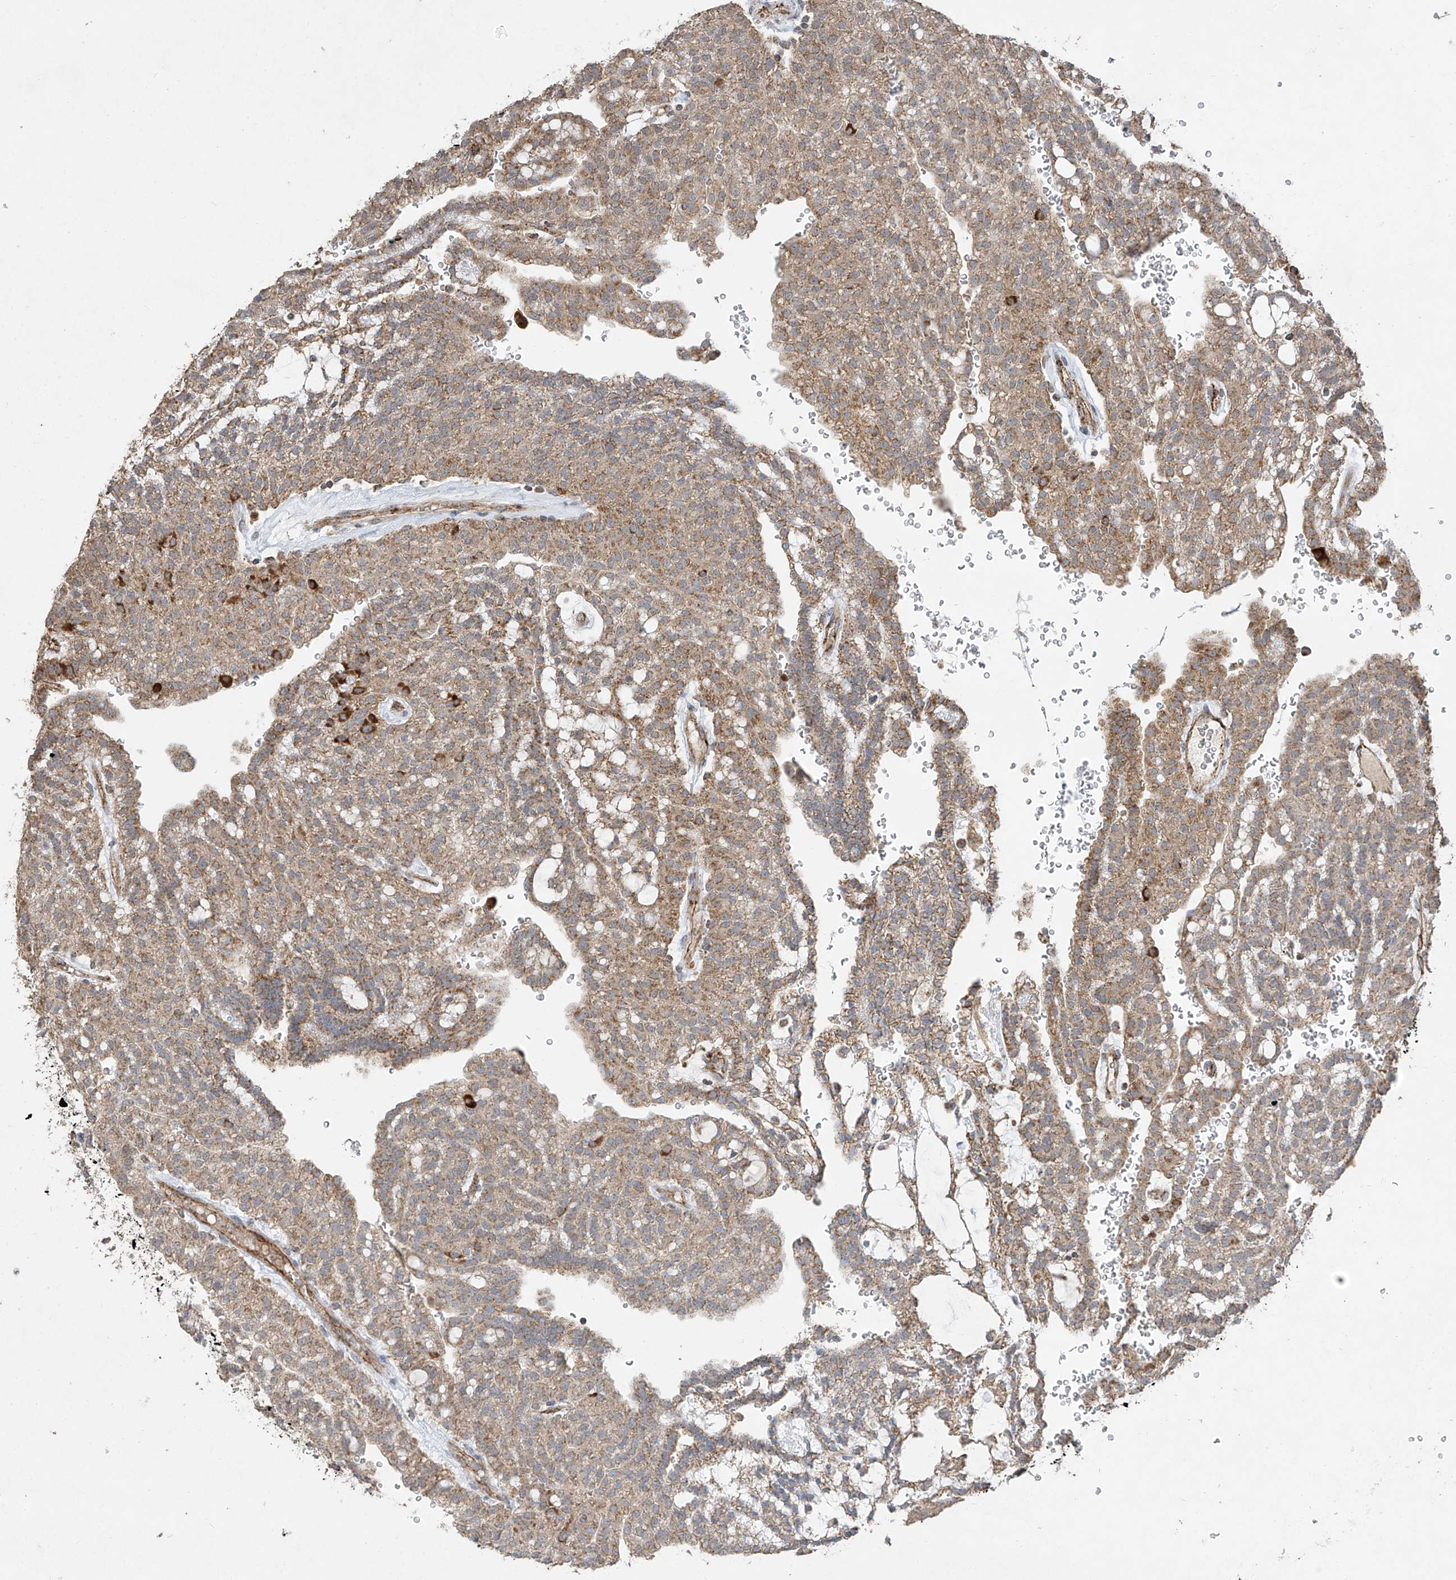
{"staining": {"intensity": "moderate", "quantity": "25%-75%", "location": "cytoplasmic/membranous"}, "tissue": "renal cancer", "cell_type": "Tumor cells", "image_type": "cancer", "snomed": [{"axis": "morphology", "description": "Adenocarcinoma, NOS"}, {"axis": "topography", "description": "Kidney"}], "caption": "Adenocarcinoma (renal) stained with DAB immunohistochemistry (IHC) exhibits medium levels of moderate cytoplasmic/membranous positivity in about 25%-75% of tumor cells. (DAB IHC with brightfield microscopy, high magnification).", "gene": "UQCC1", "patient": {"sex": "male", "age": 63}}